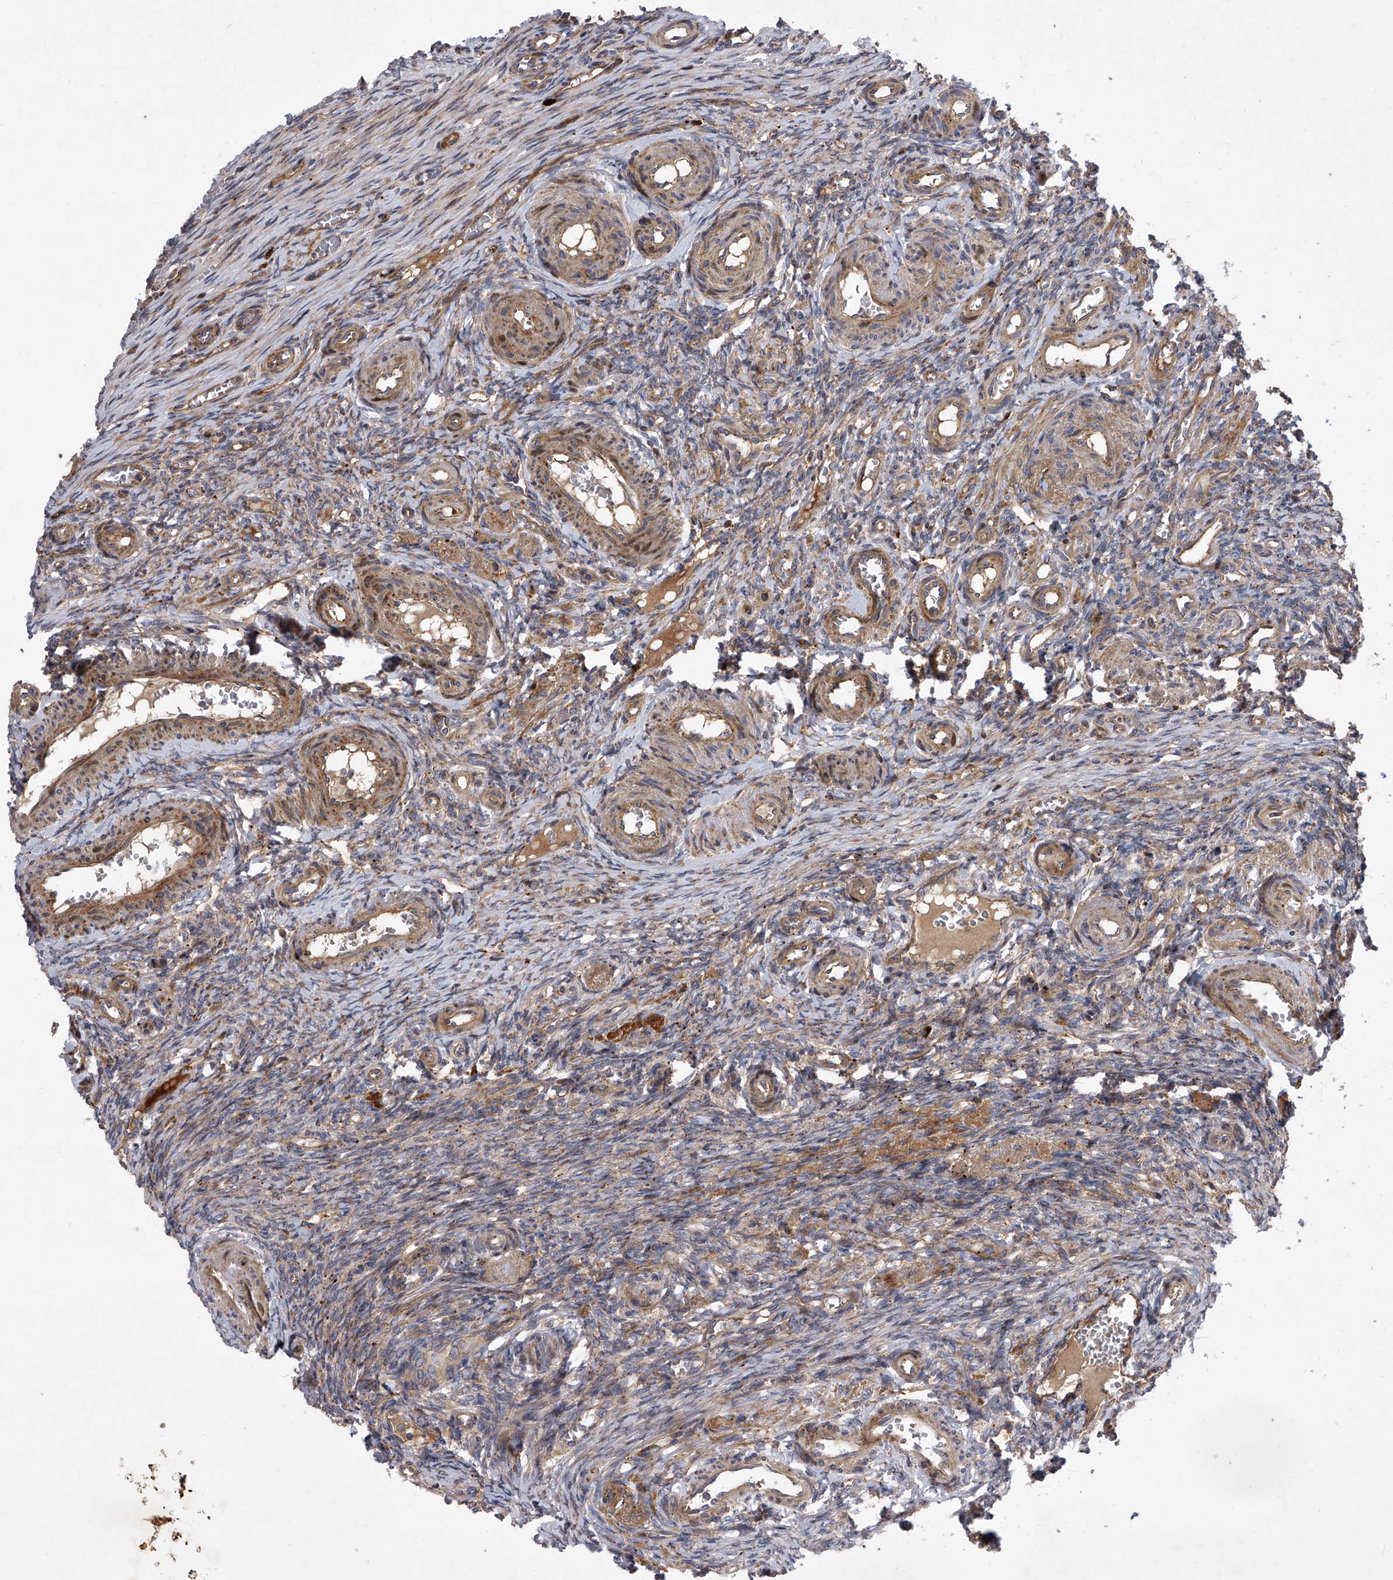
{"staining": {"intensity": "weak", "quantity": "25%-75%", "location": "cytoplasmic/membranous"}, "tissue": "ovary", "cell_type": "Ovarian stroma cells", "image_type": "normal", "snomed": [{"axis": "morphology", "description": "Adenocarcinoma, NOS"}, {"axis": "topography", "description": "Endometrium"}], "caption": "Brown immunohistochemical staining in unremarkable ovary exhibits weak cytoplasmic/membranous staining in approximately 25%-75% of ovarian stroma cells.", "gene": "USP47", "patient": {"sex": "female", "age": 32}}